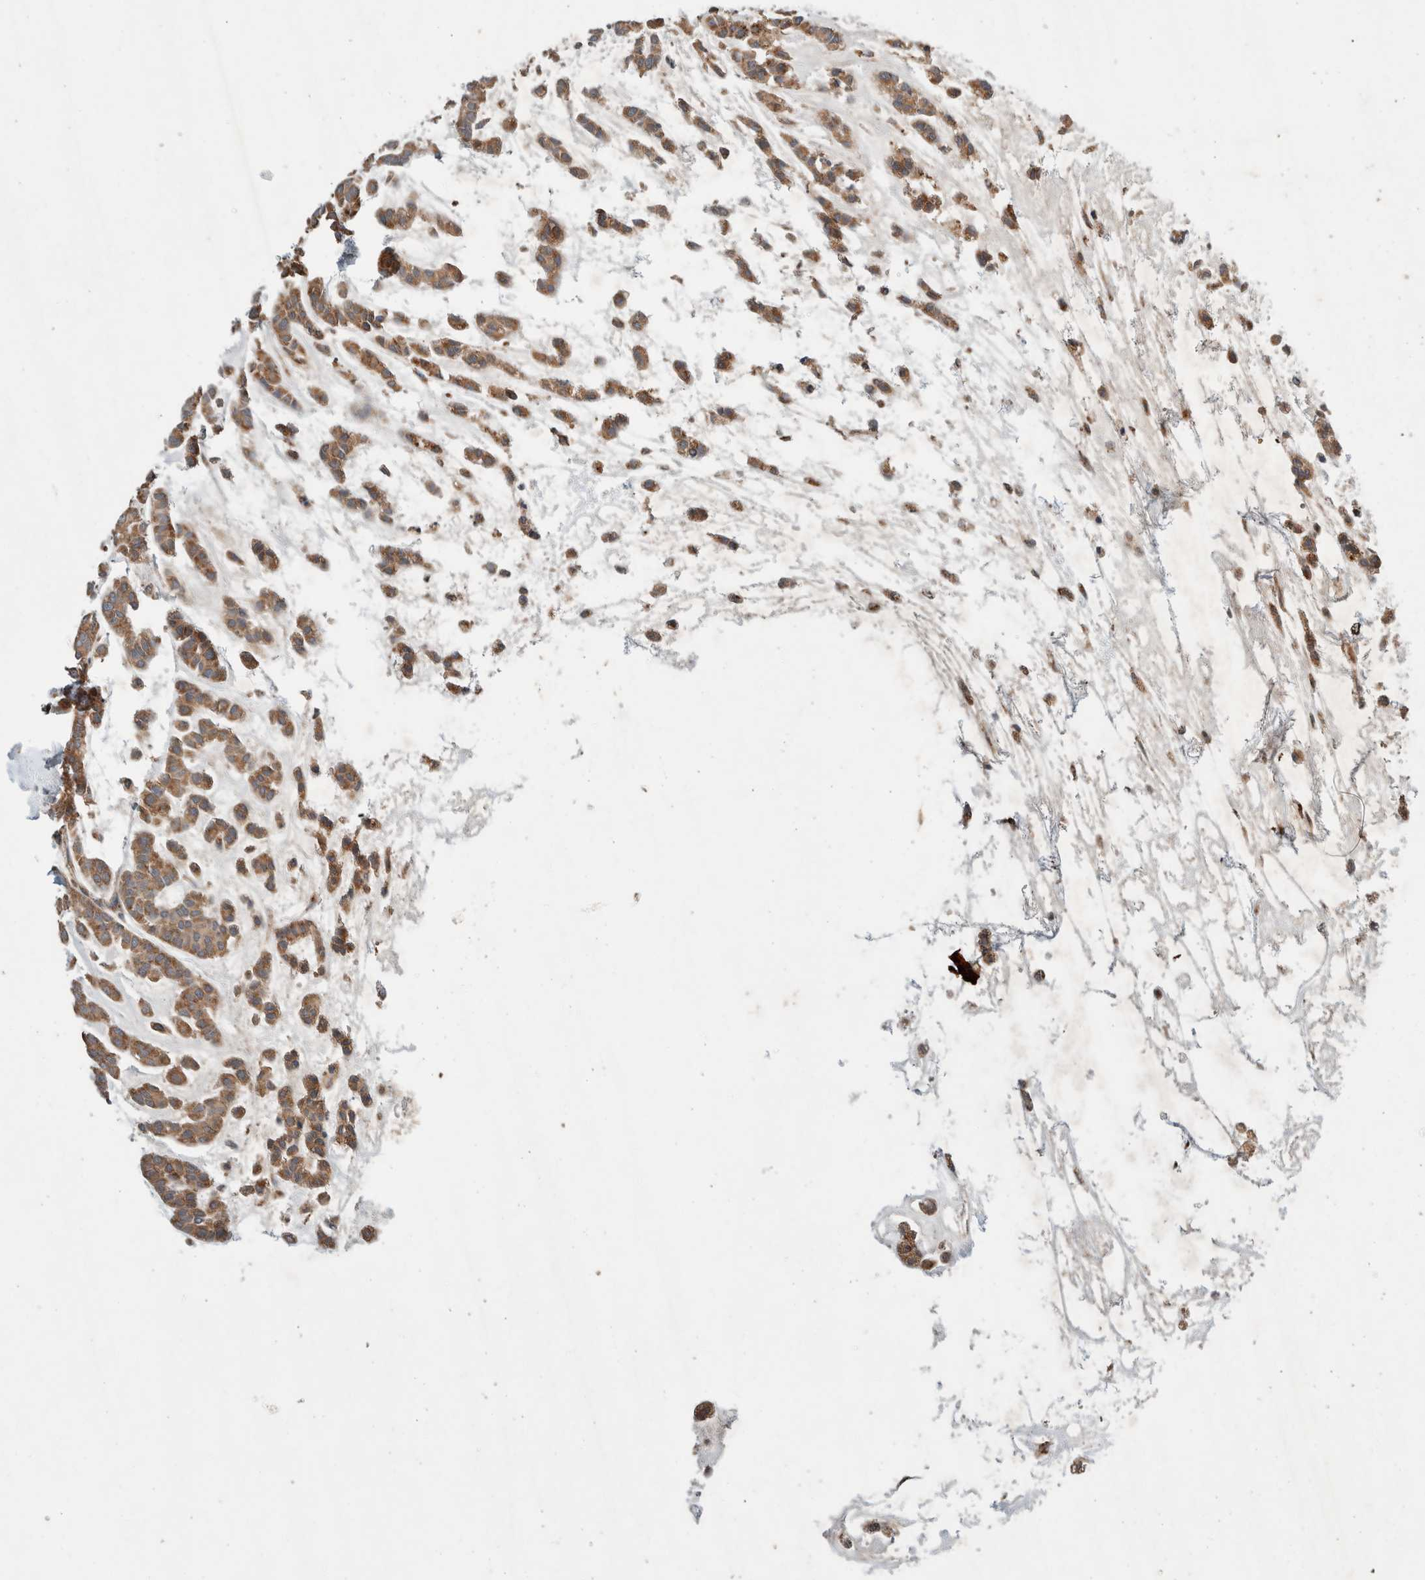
{"staining": {"intensity": "moderate", "quantity": ">75%", "location": "cytoplasmic/membranous"}, "tissue": "head and neck cancer", "cell_type": "Tumor cells", "image_type": "cancer", "snomed": [{"axis": "morphology", "description": "Adenocarcinoma, NOS"}, {"axis": "morphology", "description": "Adenoma, NOS"}, {"axis": "topography", "description": "Head-Neck"}], "caption": "Head and neck cancer (adenoma) stained with a protein marker reveals moderate staining in tumor cells.", "gene": "AMPD1", "patient": {"sex": "female", "age": 55}}